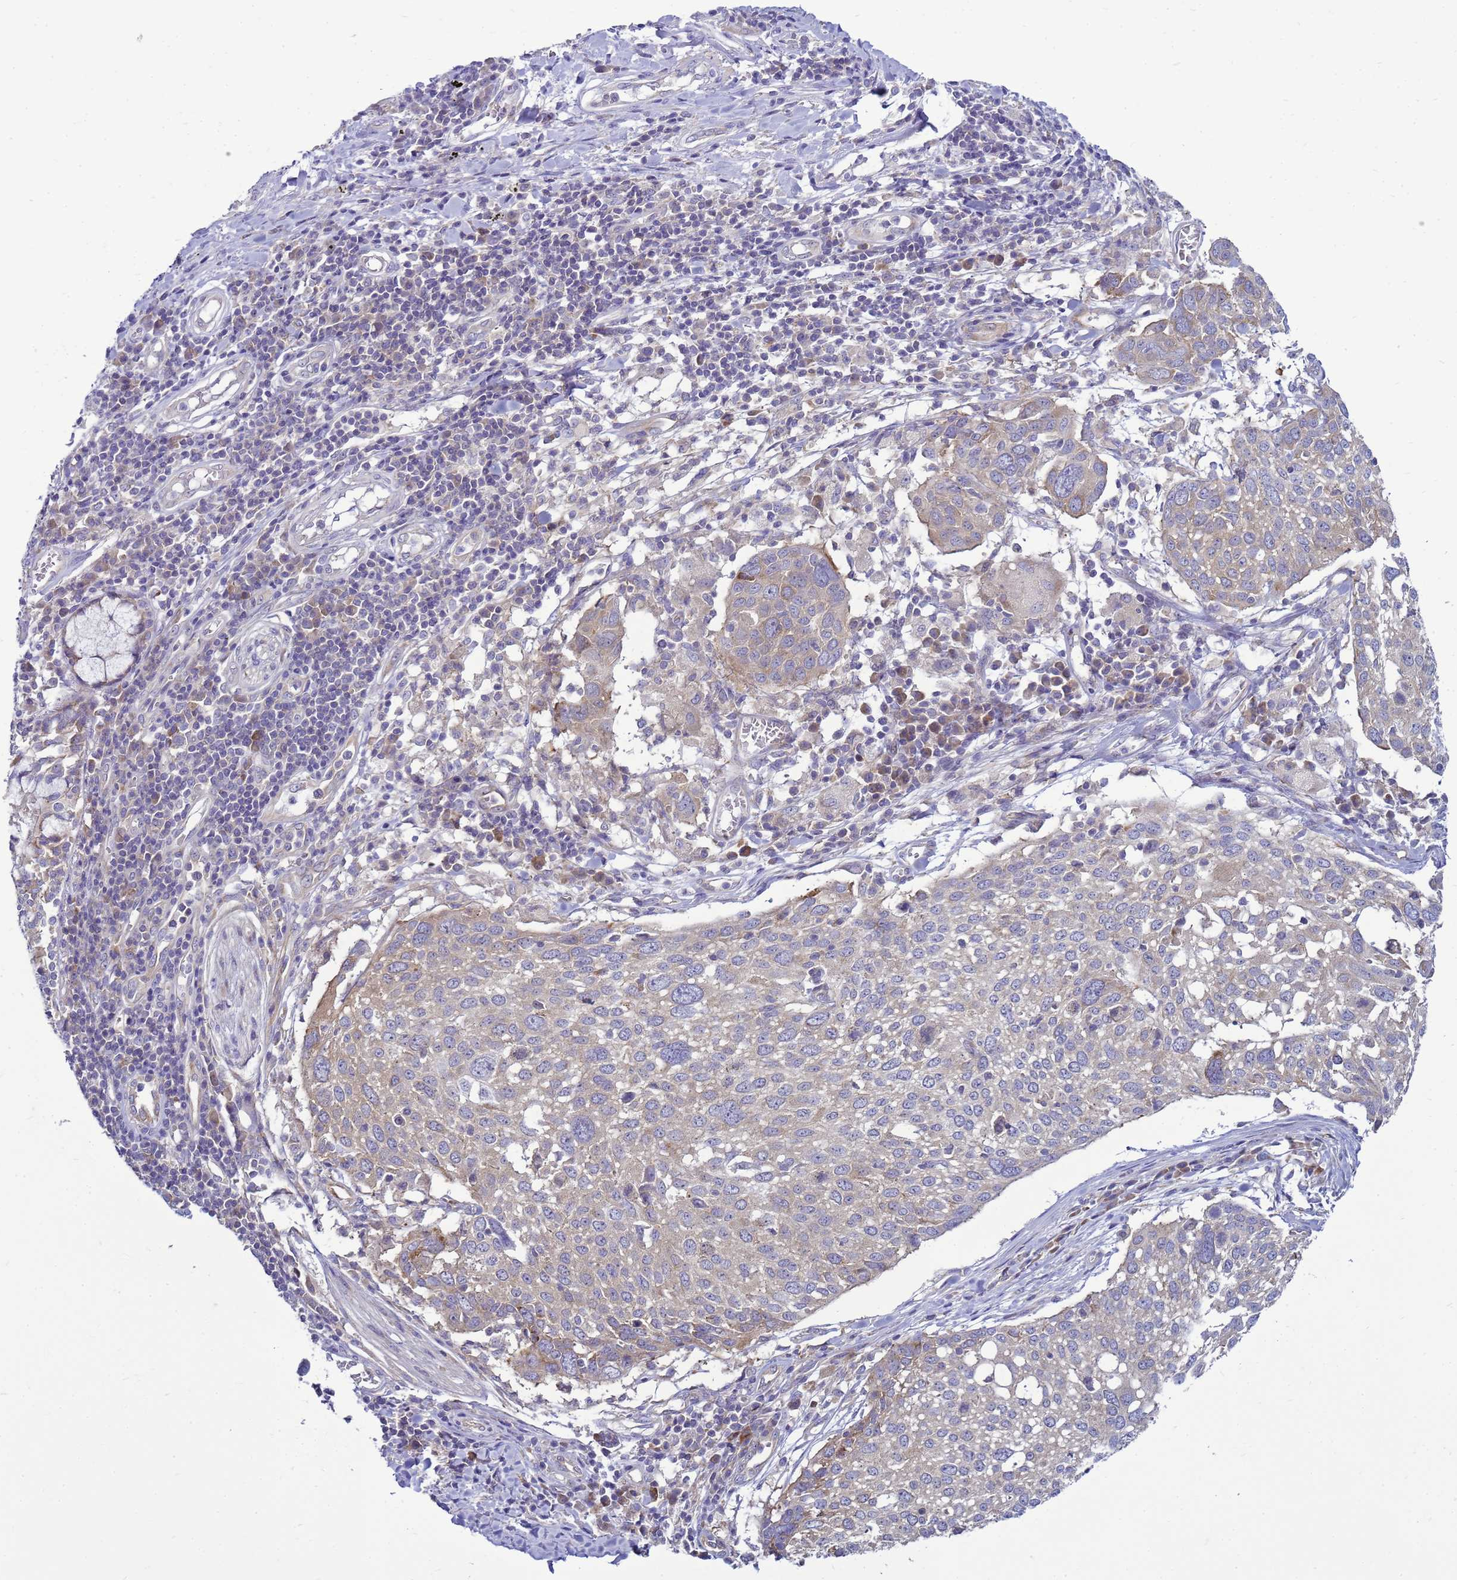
{"staining": {"intensity": "weak", "quantity": "25%-75%", "location": "cytoplasmic/membranous"}, "tissue": "lung cancer", "cell_type": "Tumor cells", "image_type": "cancer", "snomed": [{"axis": "morphology", "description": "Squamous cell carcinoma, NOS"}, {"axis": "topography", "description": "Lung"}], "caption": "The immunohistochemical stain shows weak cytoplasmic/membranous staining in tumor cells of lung squamous cell carcinoma tissue.", "gene": "MON1B", "patient": {"sex": "male", "age": 65}}